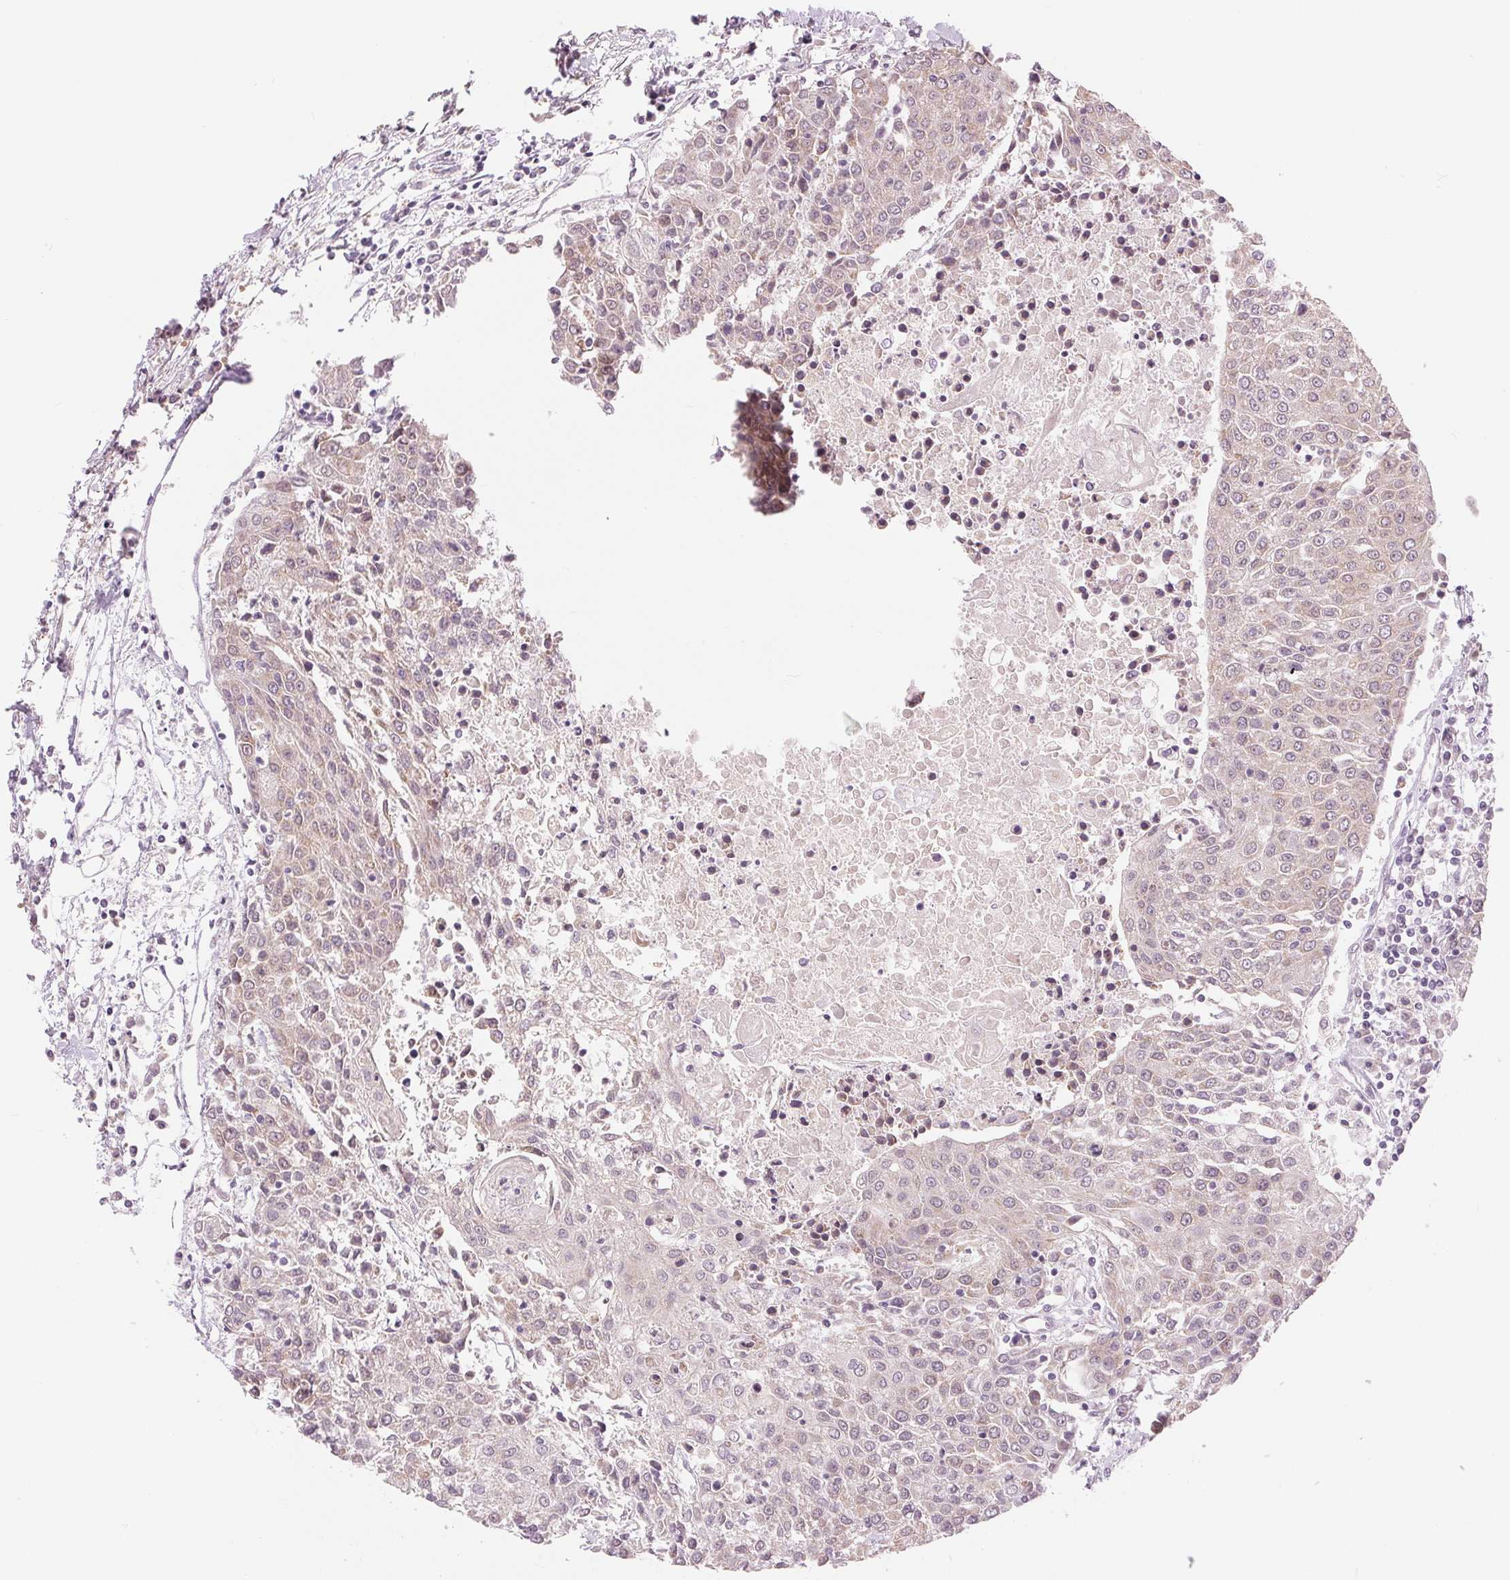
{"staining": {"intensity": "weak", "quantity": "<25%", "location": "cytoplasmic/membranous"}, "tissue": "urothelial cancer", "cell_type": "Tumor cells", "image_type": "cancer", "snomed": [{"axis": "morphology", "description": "Urothelial carcinoma, High grade"}, {"axis": "topography", "description": "Urinary bladder"}], "caption": "Immunohistochemical staining of human urothelial cancer displays no significant staining in tumor cells.", "gene": "TECR", "patient": {"sex": "female", "age": 85}}